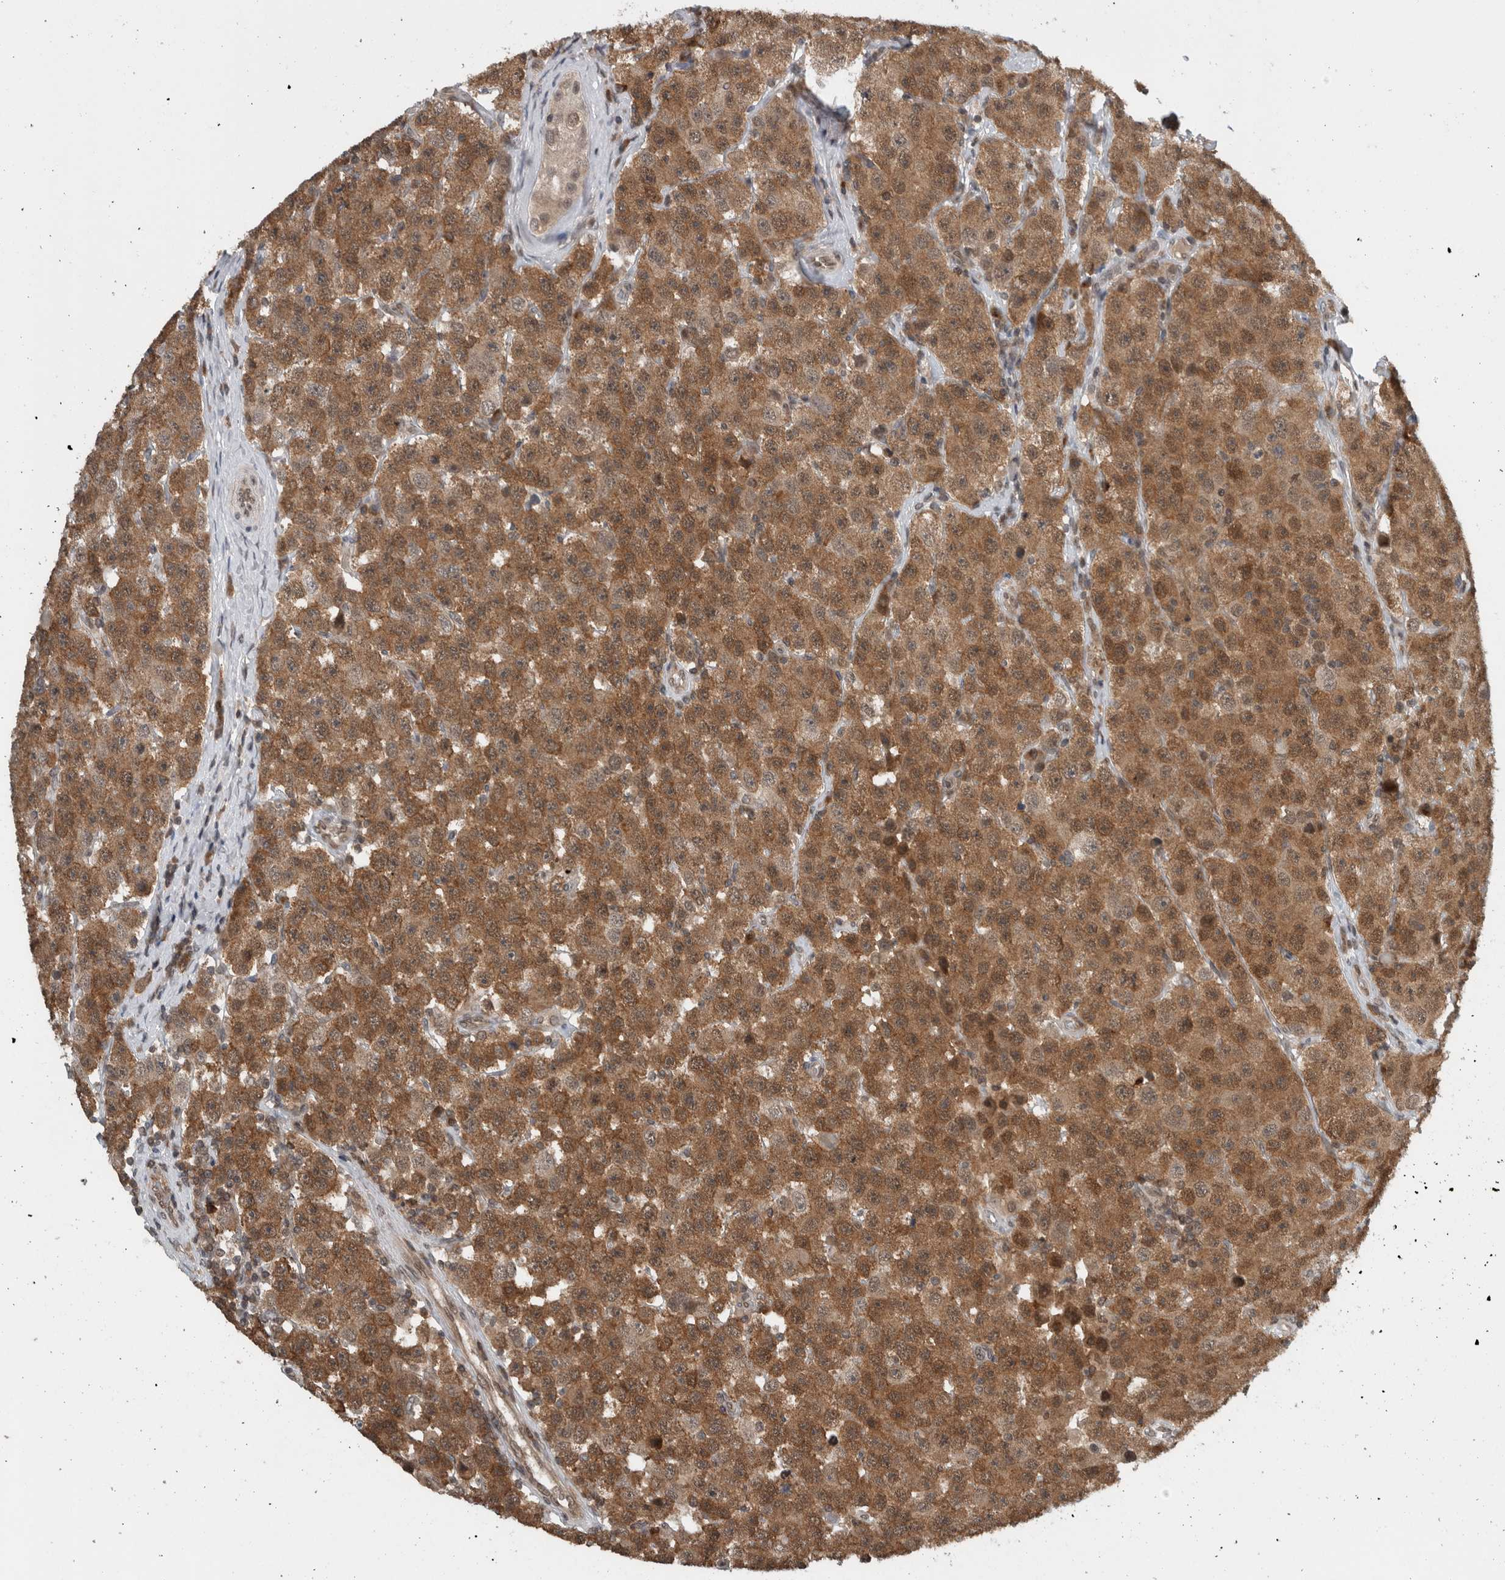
{"staining": {"intensity": "moderate", "quantity": ">75%", "location": "cytoplasmic/membranous"}, "tissue": "testis cancer", "cell_type": "Tumor cells", "image_type": "cancer", "snomed": [{"axis": "morphology", "description": "Seminoma, NOS"}, {"axis": "morphology", "description": "Carcinoma, Embryonal, NOS"}, {"axis": "topography", "description": "Testis"}], "caption": "Immunohistochemistry photomicrograph of neoplastic tissue: human testis cancer stained using immunohistochemistry displays medium levels of moderate protein expression localized specifically in the cytoplasmic/membranous of tumor cells, appearing as a cytoplasmic/membranous brown color.", "gene": "SPAG7", "patient": {"sex": "male", "age": 28}}